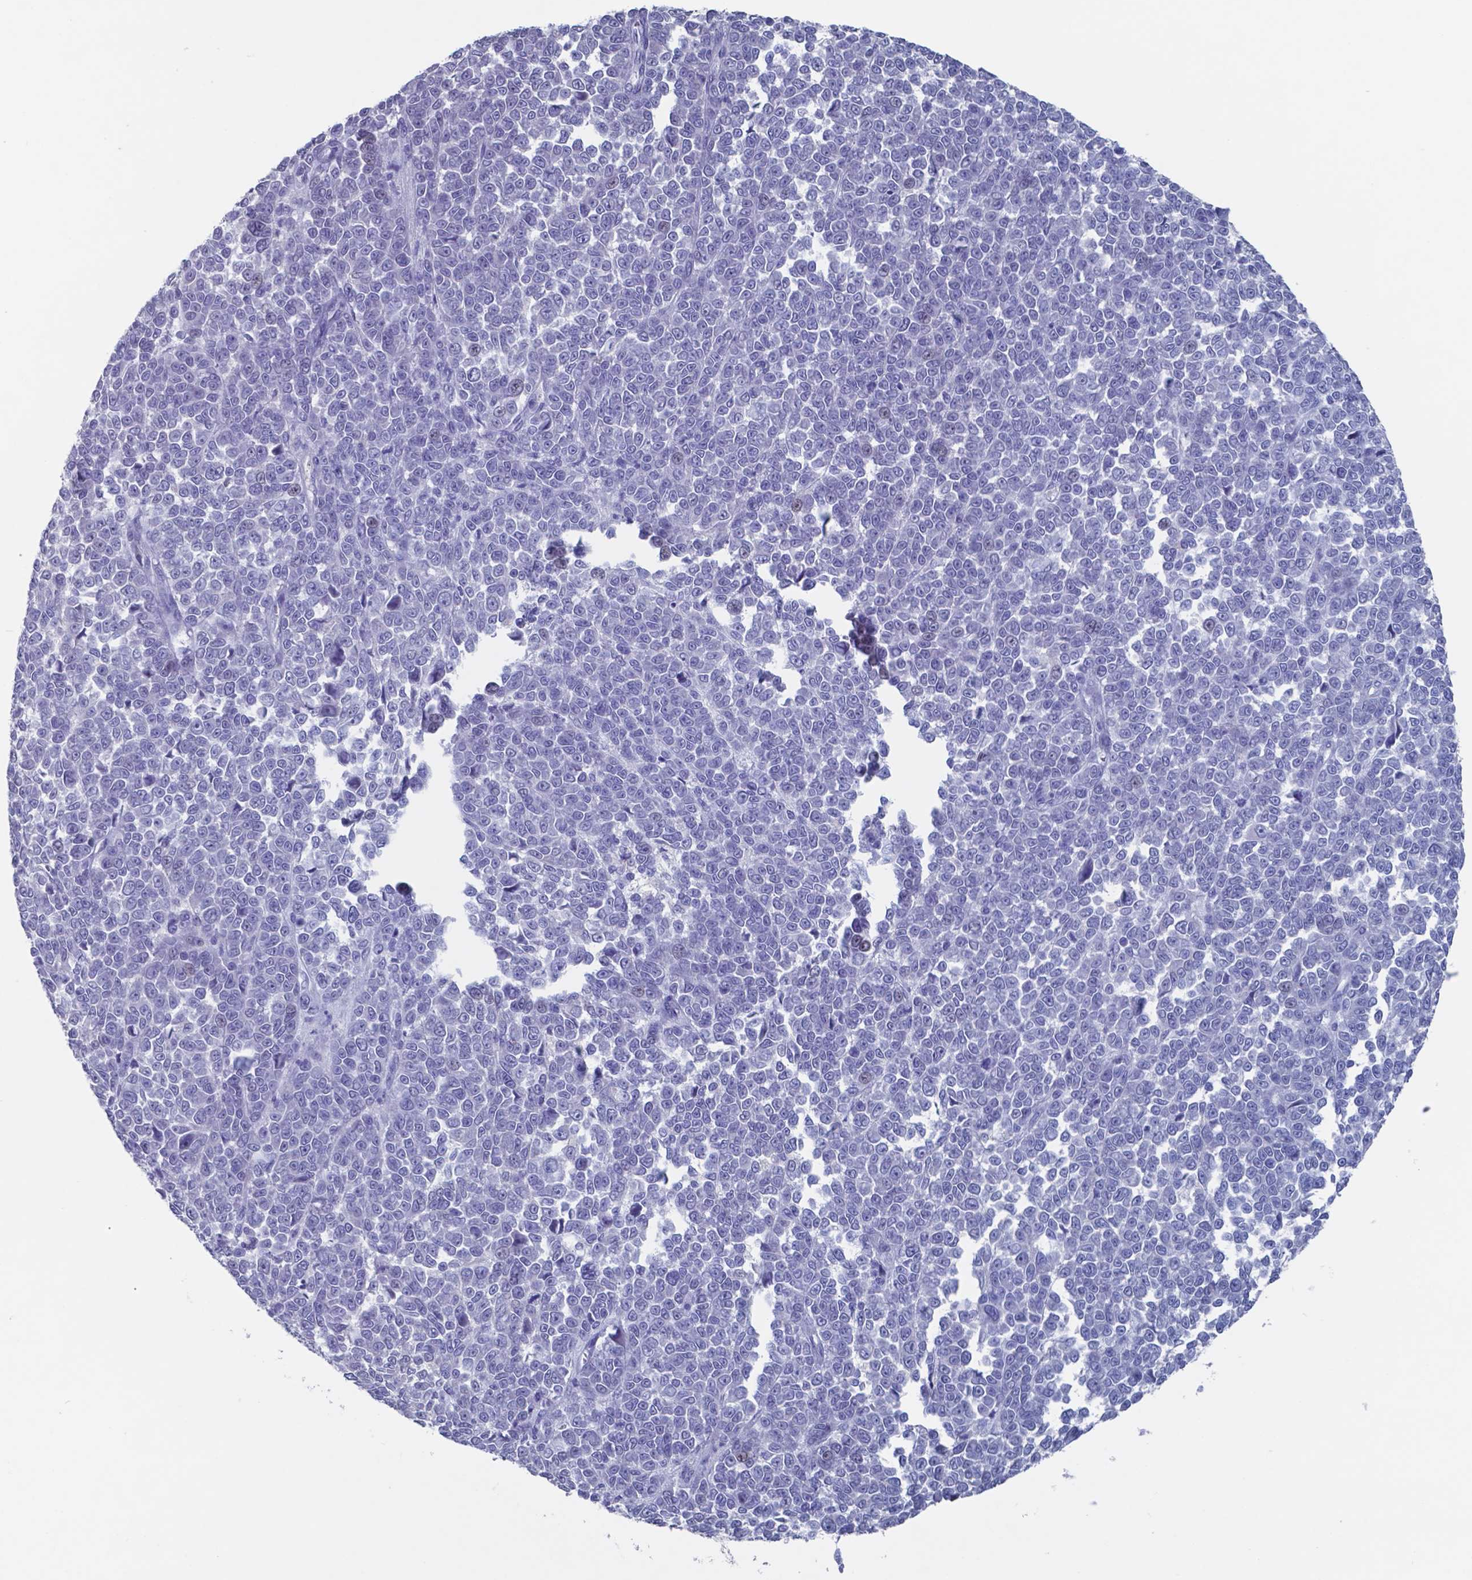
{"staining": {"intensity": "negative", "quantity": "none", "location": "none"}, "tissue": "melanoma", "cell_type": "Tumor cells", "image_type": "cancer", "snomed": [{"axis": "morphology", "description": "Malignant melanoma, NOS"}, {"axis": "topography", "description": "Skin"}], "caption": "DAB (3,3'-diaminobenzidine) immunohistochemical staining of human melanoma exhibits no significant positivity in tumor cells.", "gene": "TTR", "patient": {"sex": "female", "age": 95}}